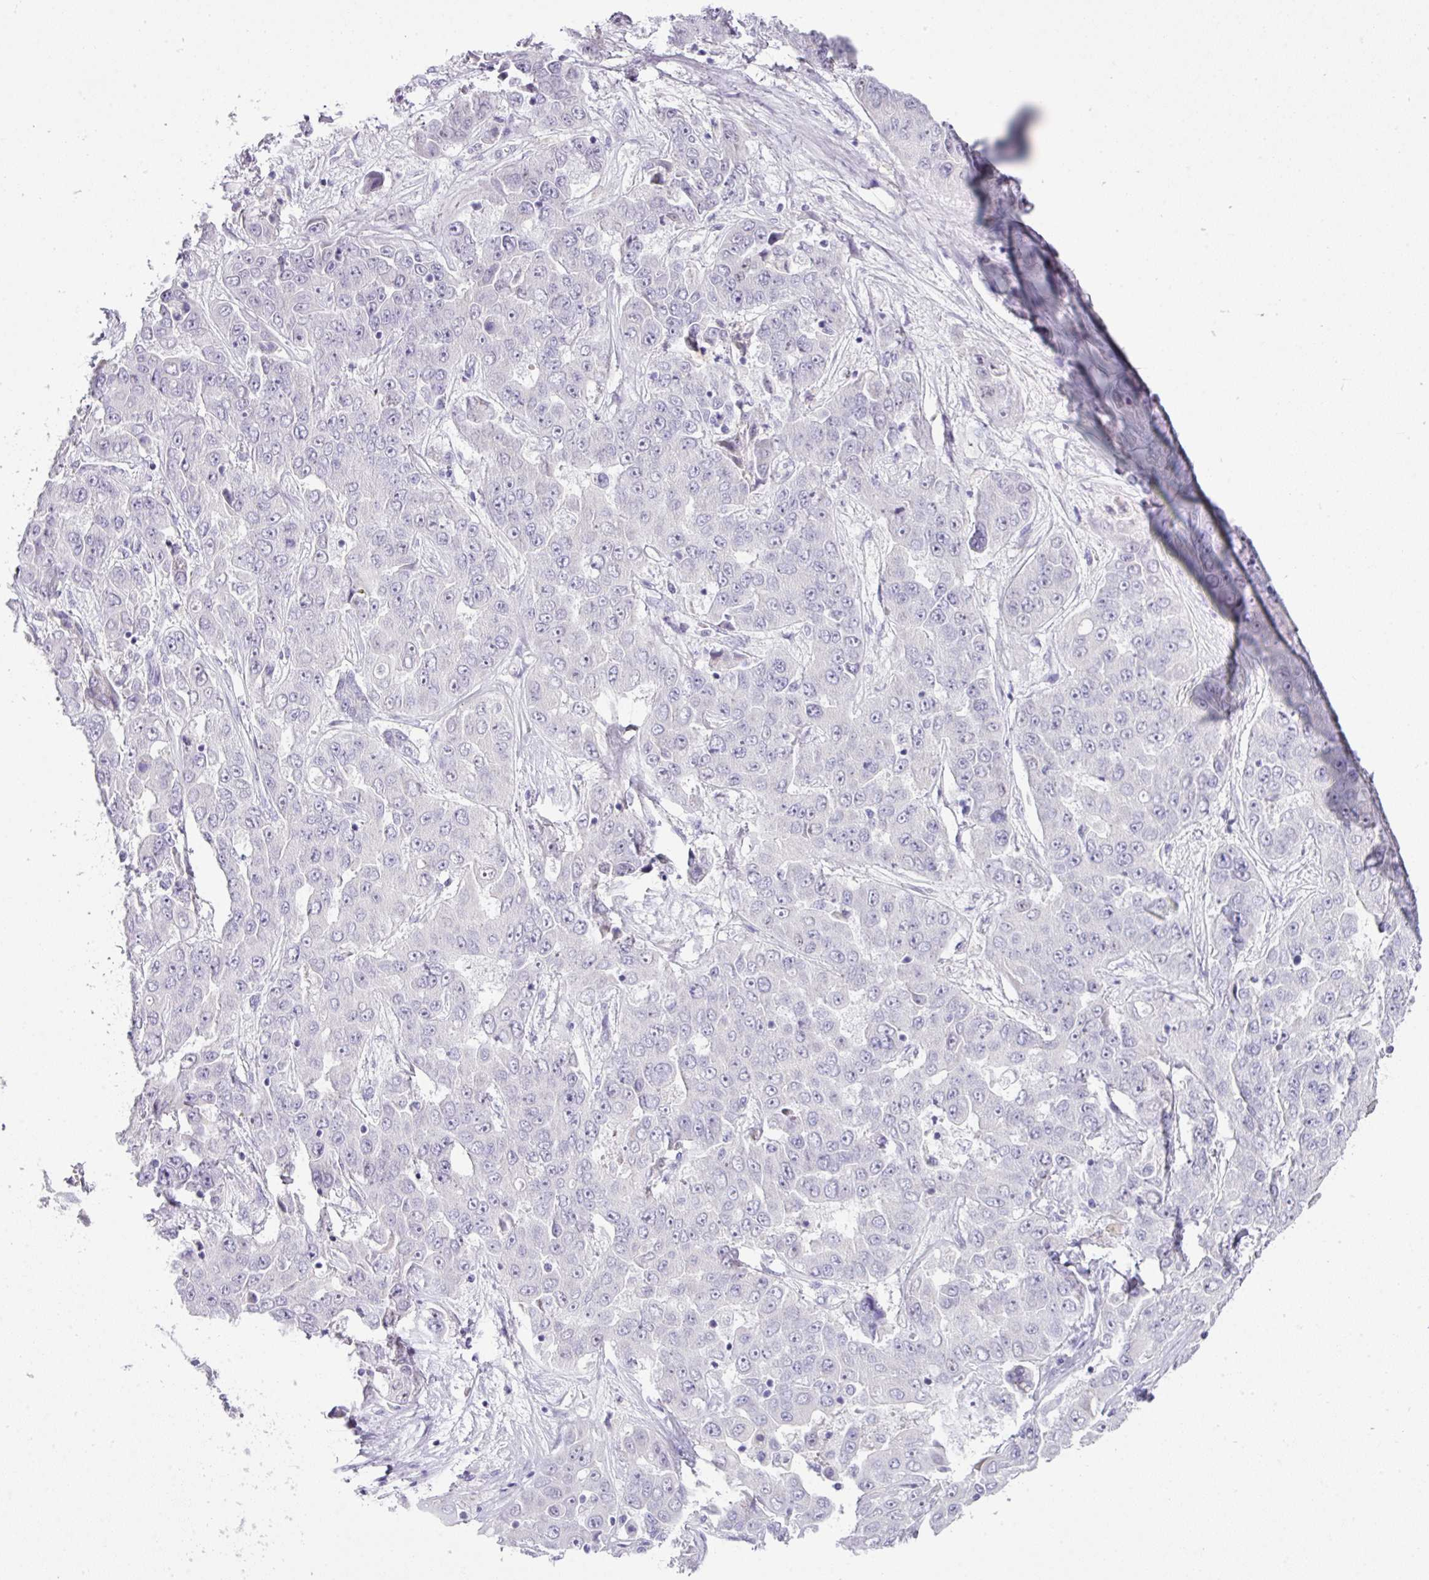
{"staining": {"intensity": "negative", "quantity": "none", "location": "none"}, "tissue": "liver cancer", "cell_type": "Tumor cells", "image_type": "cancer", "snomed": [{"axis": "morphology", "description": "Cholangiocarcinoma"}, {"axis": "topography", "description": "Liver"}], "caption": "Tumor cells show no significant protein expression in liver cholangiocarcinoma.", "gene": "BCL11A", "patient": {"sex": "female", "age": 52}}